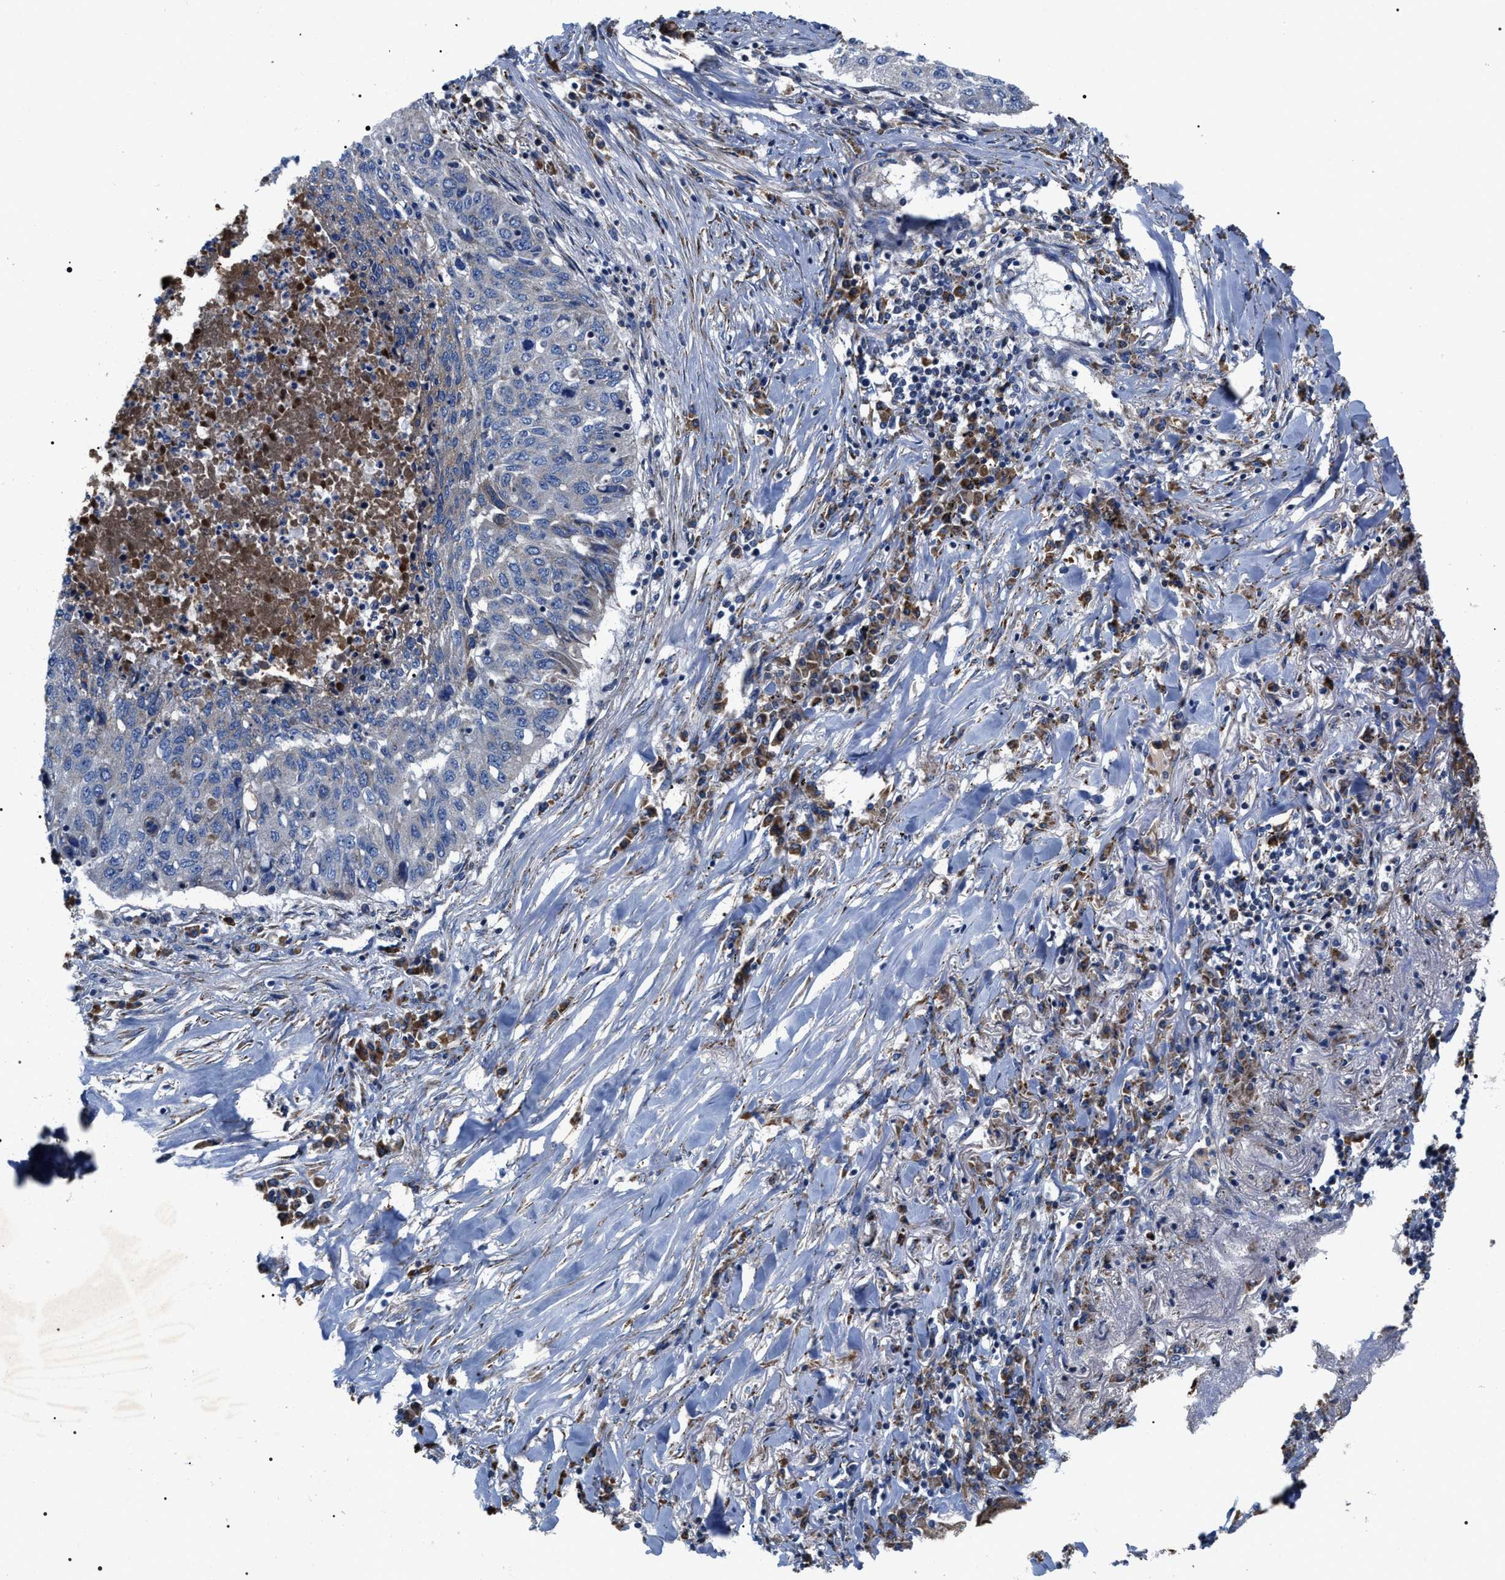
{"staining": {"intensity": "negative", "quantity": "none", "location": "none"}, "tissue": "lung cancer", "cell_type": "Tumor cells", "image_type": "cancer", "snomed": [{"axis": "morphology", "description": "Squamous cell carcinoma, NOS"}, {"axis": "topography", "description": "Lung"}], "caption": "High power microscopy photomicrograph of an IHC micrograph of lung squamous cell carcinoma, revealing no significant expression in tumor cells.", "gene": "MACC1", "patient": {"sex": "female", "age": 63}}